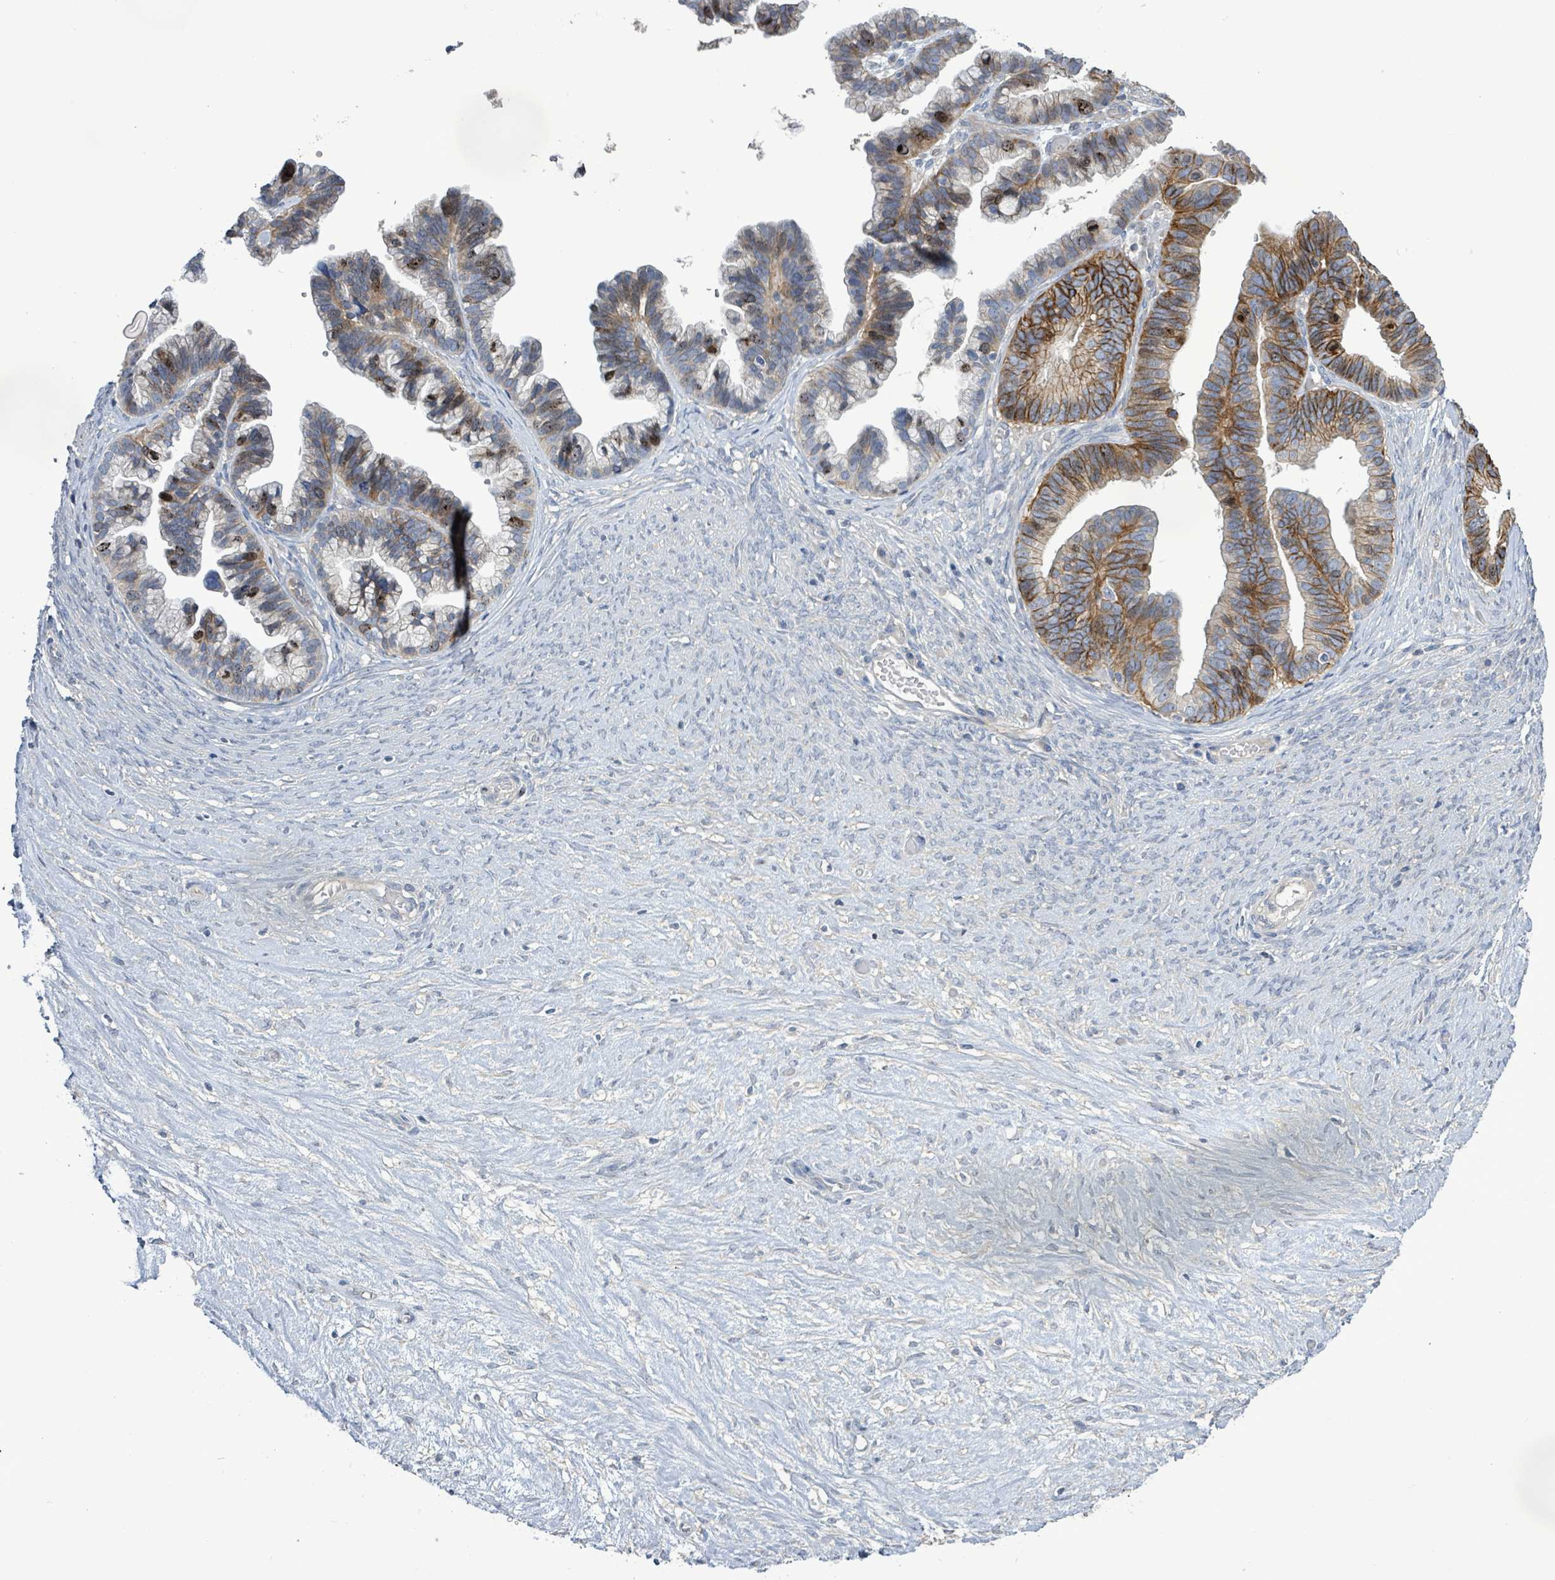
{"staining": {"intensity": "strong", "quantity": "25%-75%", "location": "cytoplasmic/membranous"}, "tissue": "ovarian cancer", "cell_type": "Tumor cells", "image_type": "cancer", "snomed": [{"axis": "morphology", "description": "Cystadenocarcinoma, serous, NOS"}, {"axis": "topography", "description": "Ovary"}], "caption": "Ovarian cancer (serous cystadenocarcinoma) was stained to show a protein in brown. There is high levels of strong cytoplasmic/membranous staining in approximately 25%-75% of tumor cells.", "gene": "KRAS", "patient": {"sex": "female", "age": 56}}